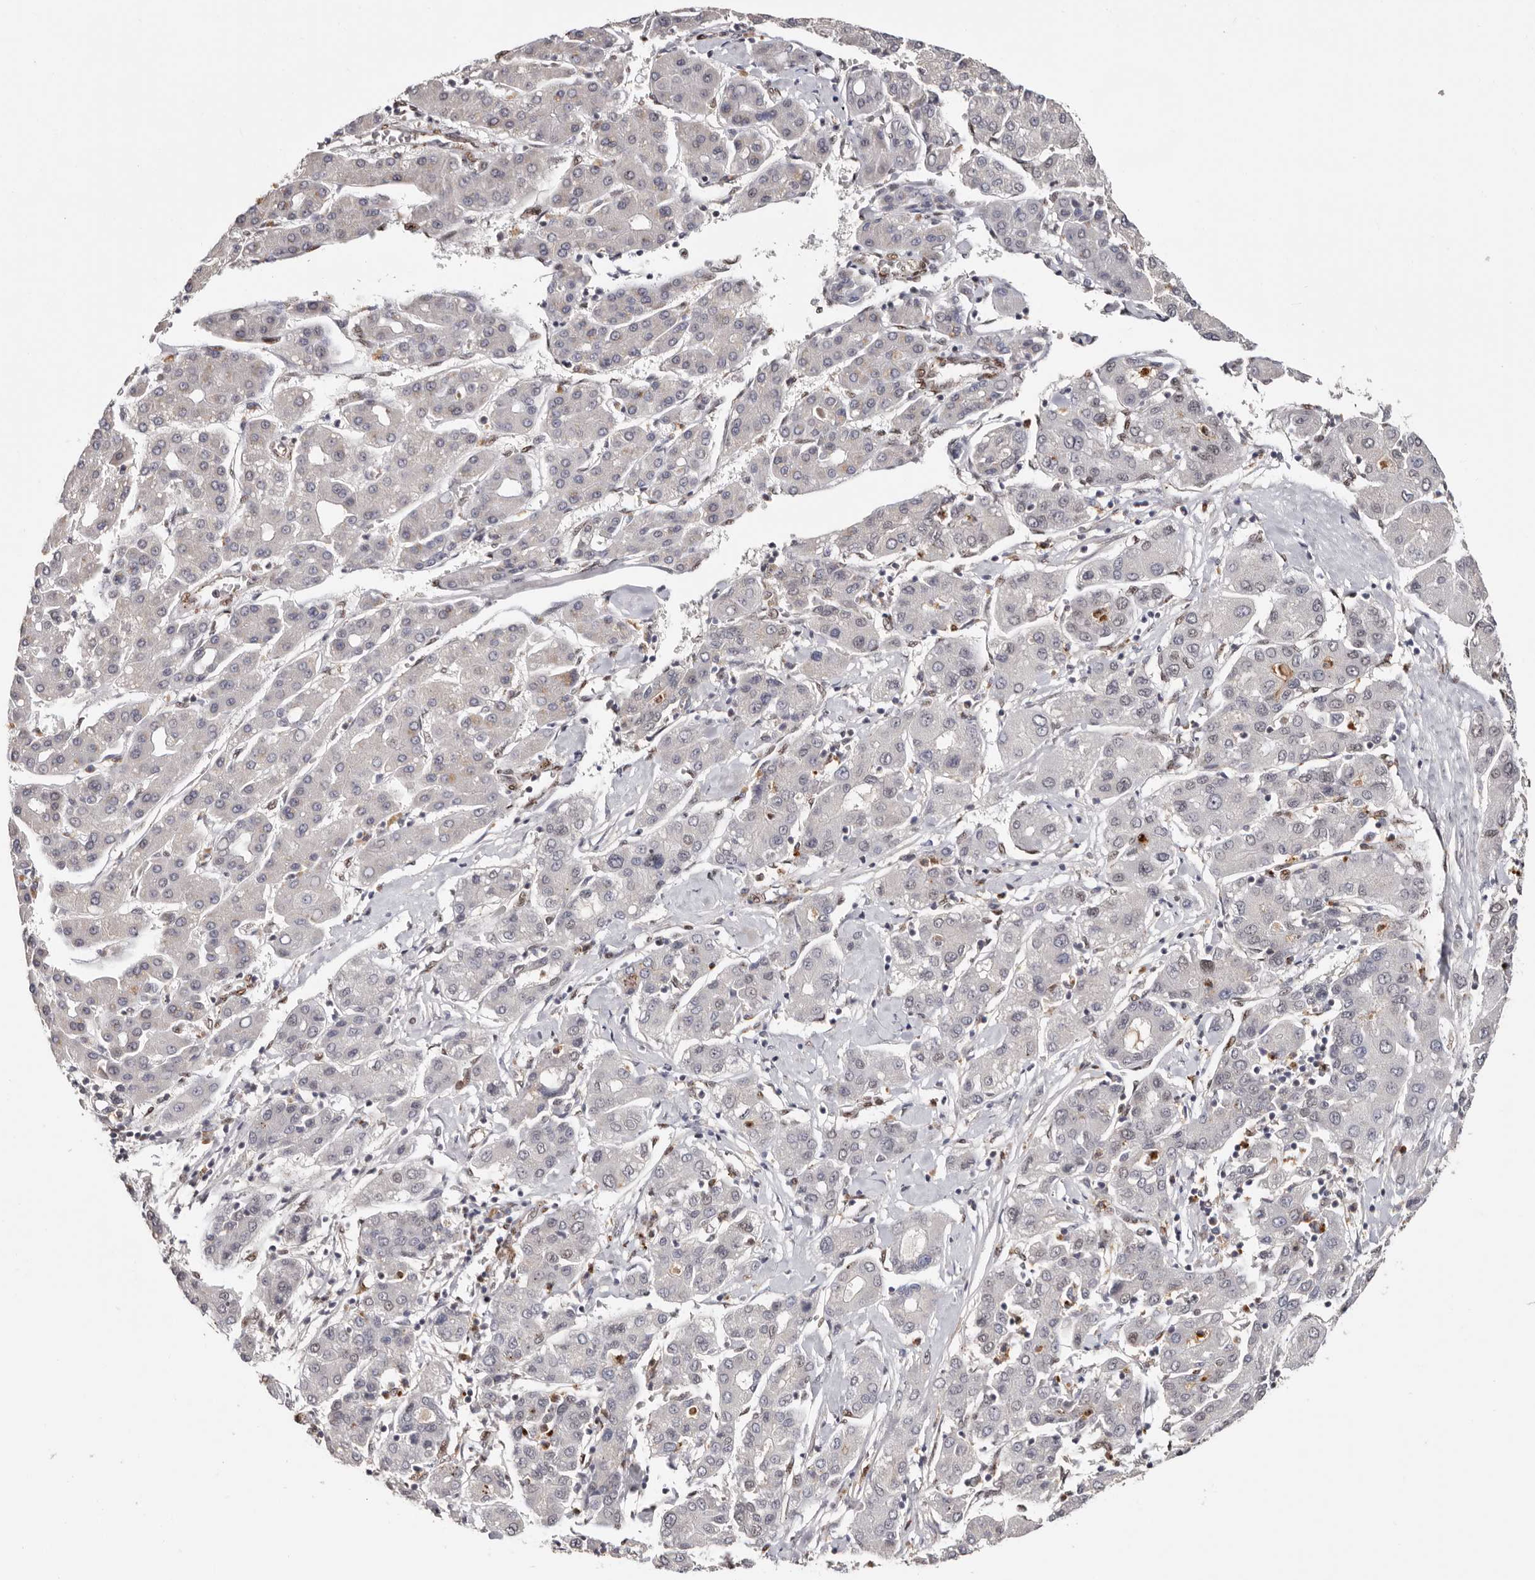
{"staining": {"intensity": "negative", "quantity": "none", "location": "none"}, "tissue": "liver cancer", "cell_type": "Tumor cells", "image_type": "cancer", "snomed": [{"axis": "morphology", "description": "Carcinoma, Hepatocellular, NOS"}, {"axis": "topography", "description": "Liver"}], "caption": "A high-resolution image shows IHC staining of liver cancer (hepatocellular carcinoma), which displays no significant expression in tumor cells.", "gene": "SMAD7", "patient": {"sex": "male", "age": 65}}